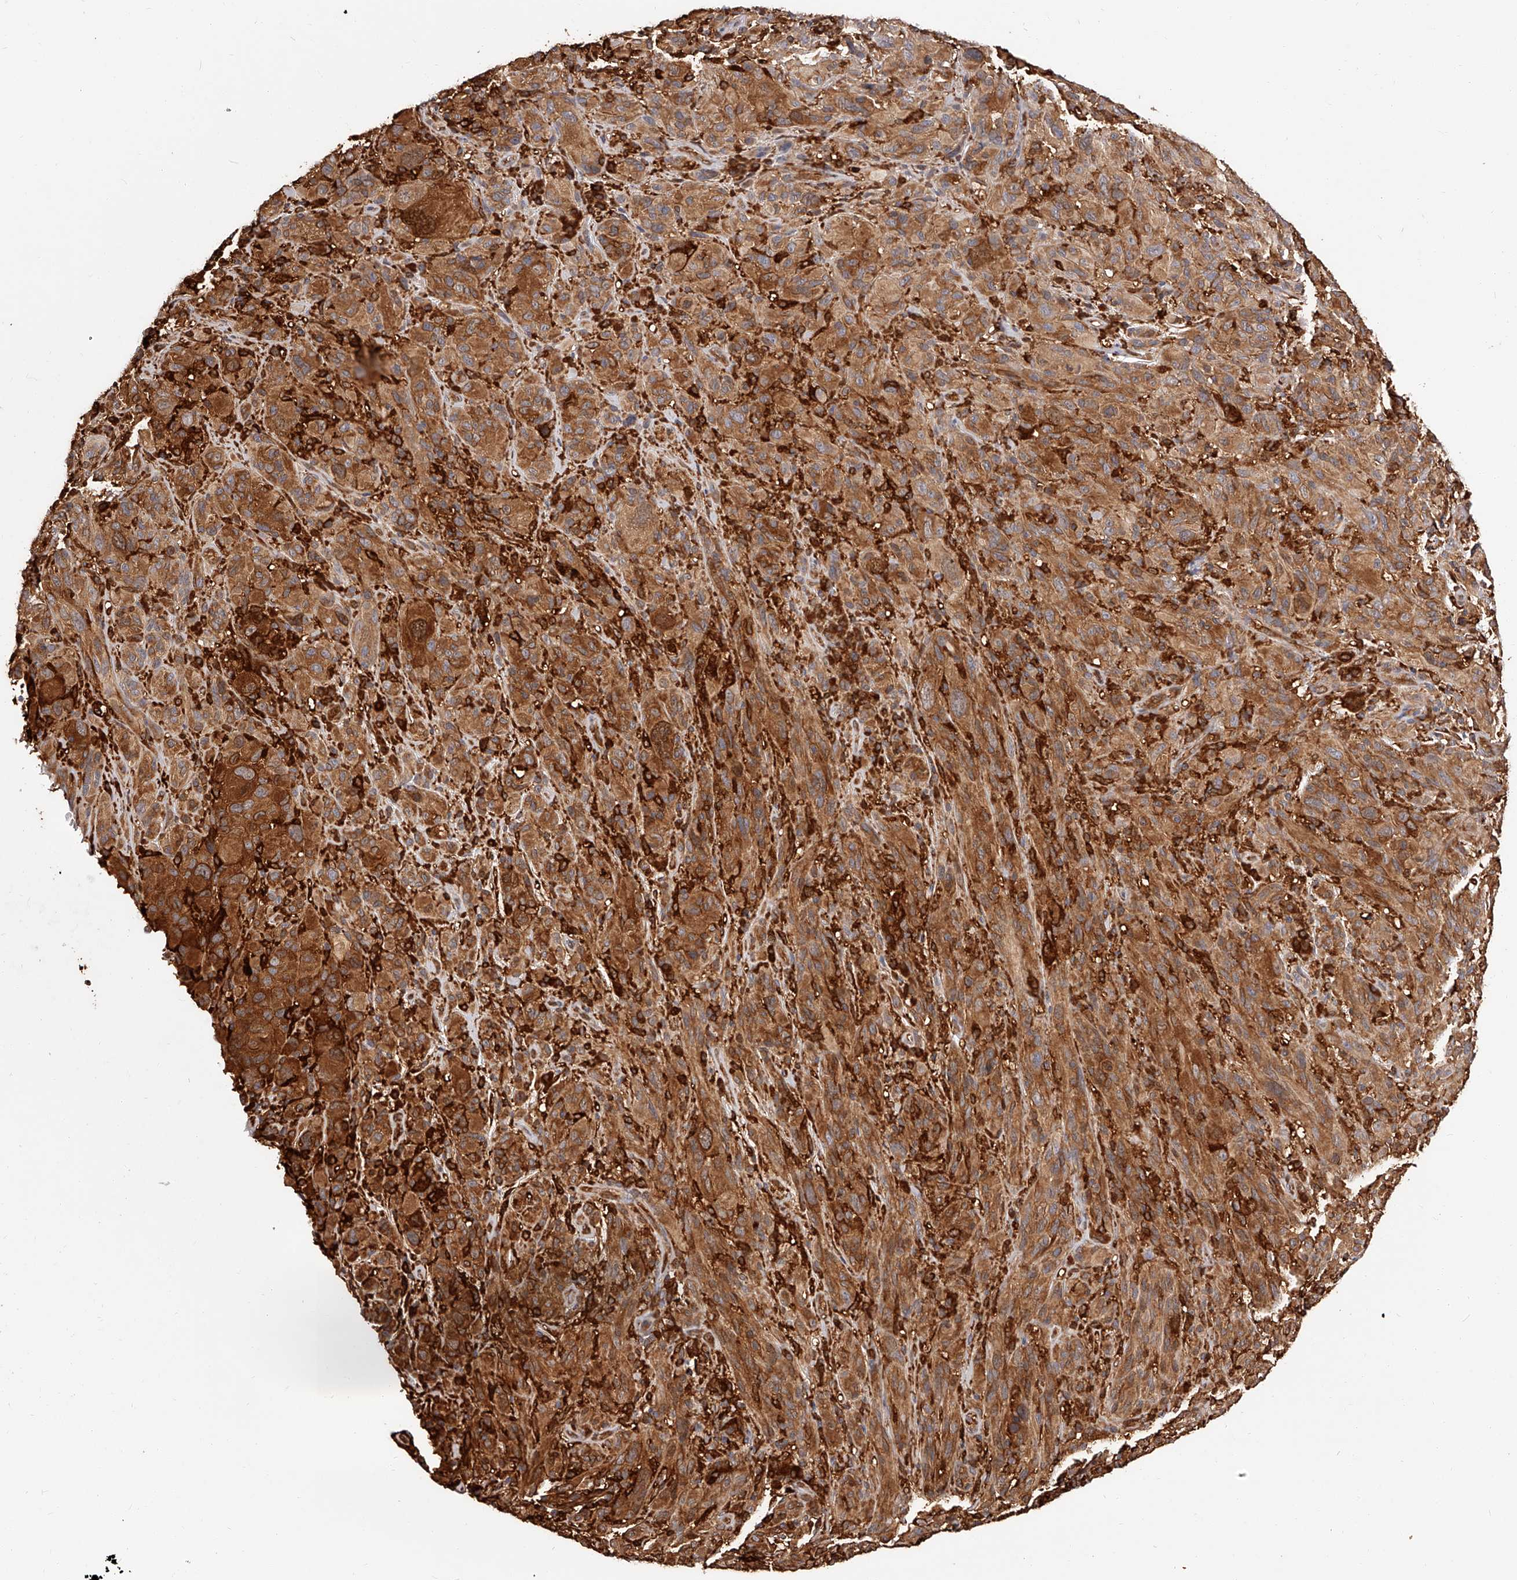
{"staining": {"intensity": "moderate", "quantity": ">75%", "location": "cytoplasmic/membranous"}, "tissue": "melanoma", "cell_type": "Tumor cells", "image_type": "cancer", "snomed": [{"axis": "morphology", "description": "Malignant melanoma, NOS"}, {"axis": "topography", "description": "Skin of head"}], "caption": "Approximately >75% of tumor cells in human melanoma show moderate cytoplasmic/membranous protein positivity as visualized by brown immunohistochemical staining.", "gene": "LAP3", "patient": {"sex": "male", "age": 96}}